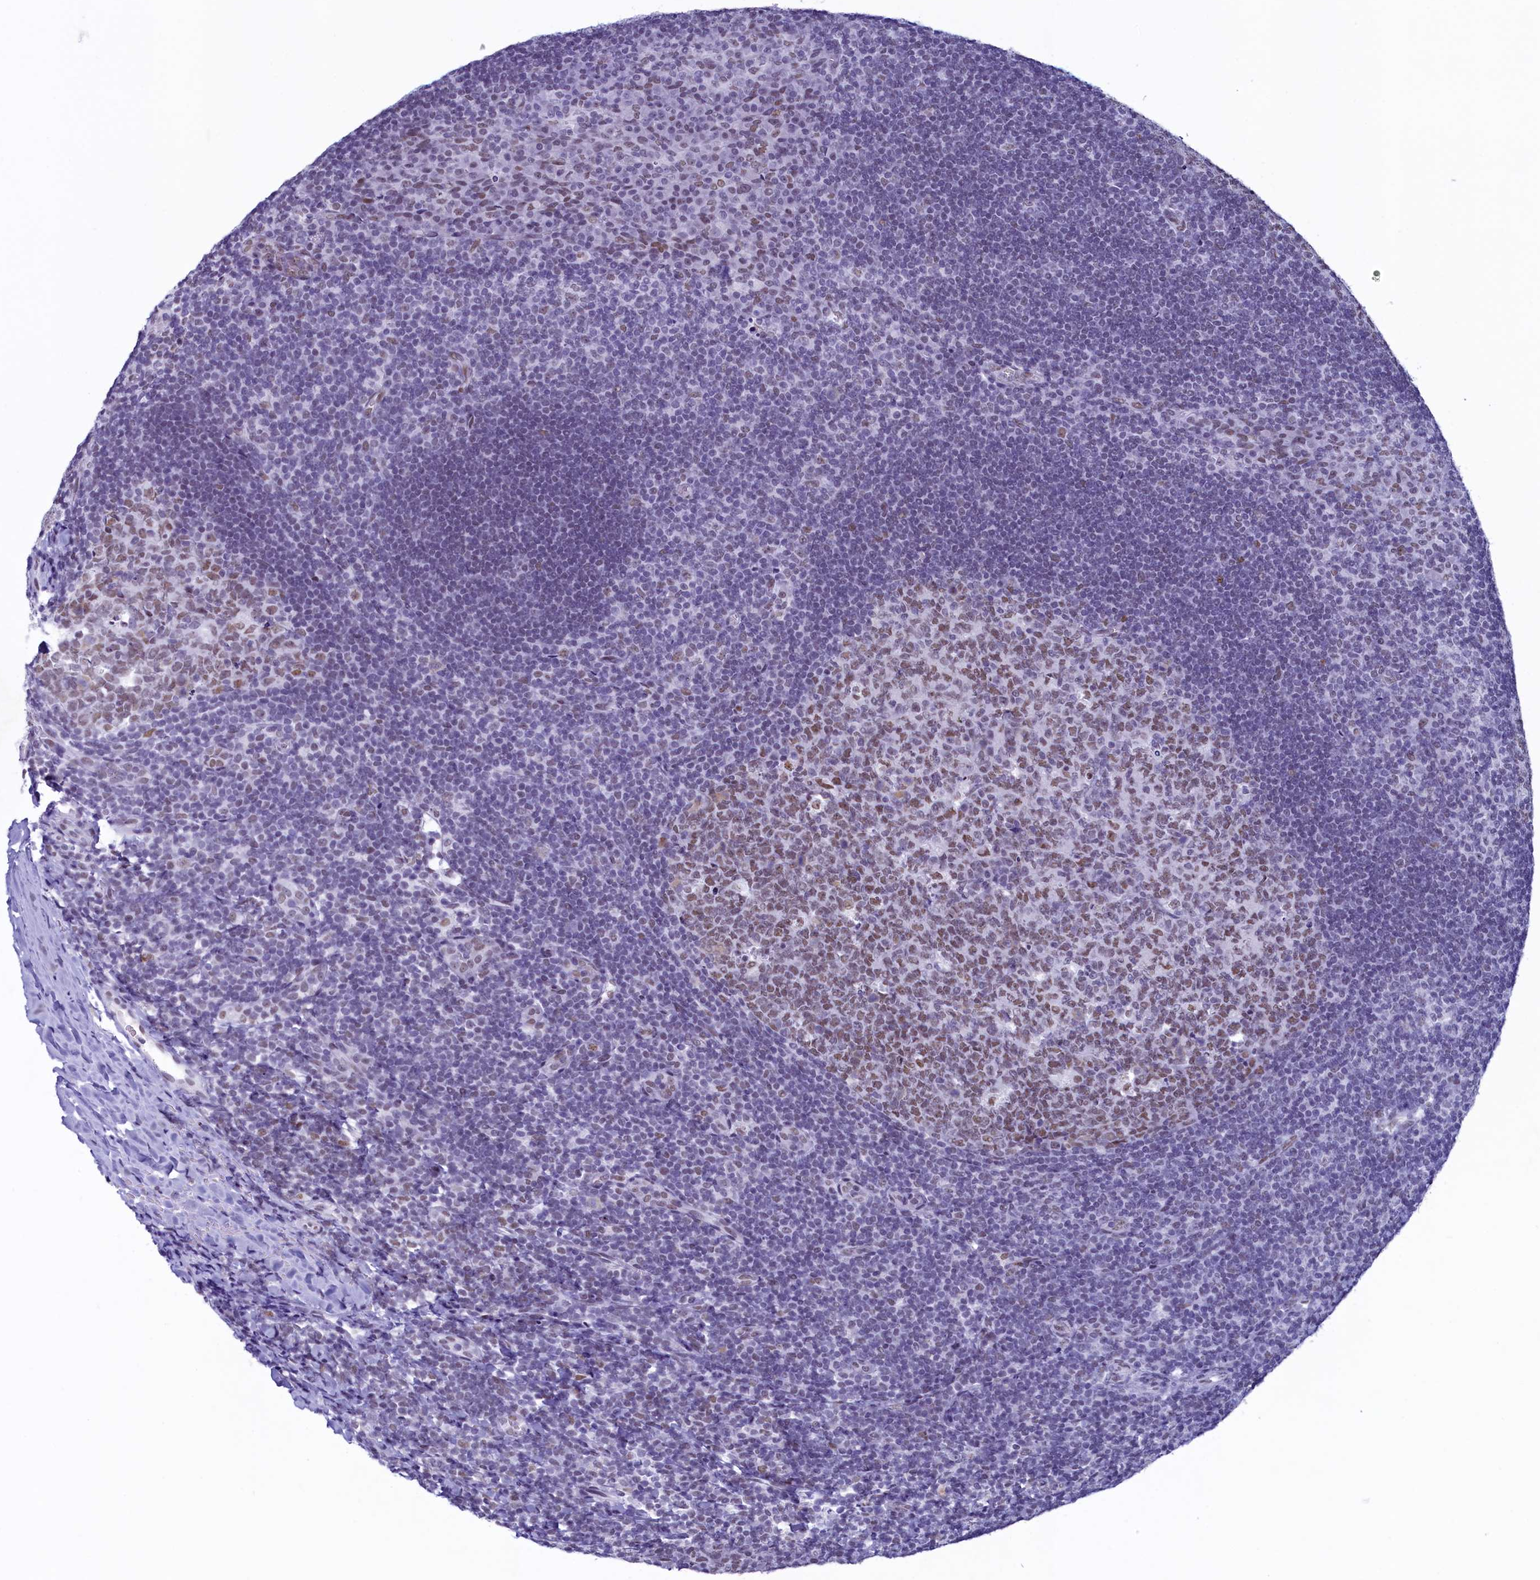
{"staining": {"intensity": "moderate", "quantity": "25%-75%", "location": "nuclear"}, "tissue": "tonsil", "cell_type": "Germinal center cells", "image_type": "normal", "snomed": [{"axis": "morphology", "description": "Normal tissue, NOS"}, {"axis": "topography", "description": "Tonsil"}], "caption": "Protein analysis of normal tonsil displays moderate nuclear staining in about 25%-75% of germinal center cells.", "gene": "SUGP2", "patient": {"sex": "male", "age": 17}}